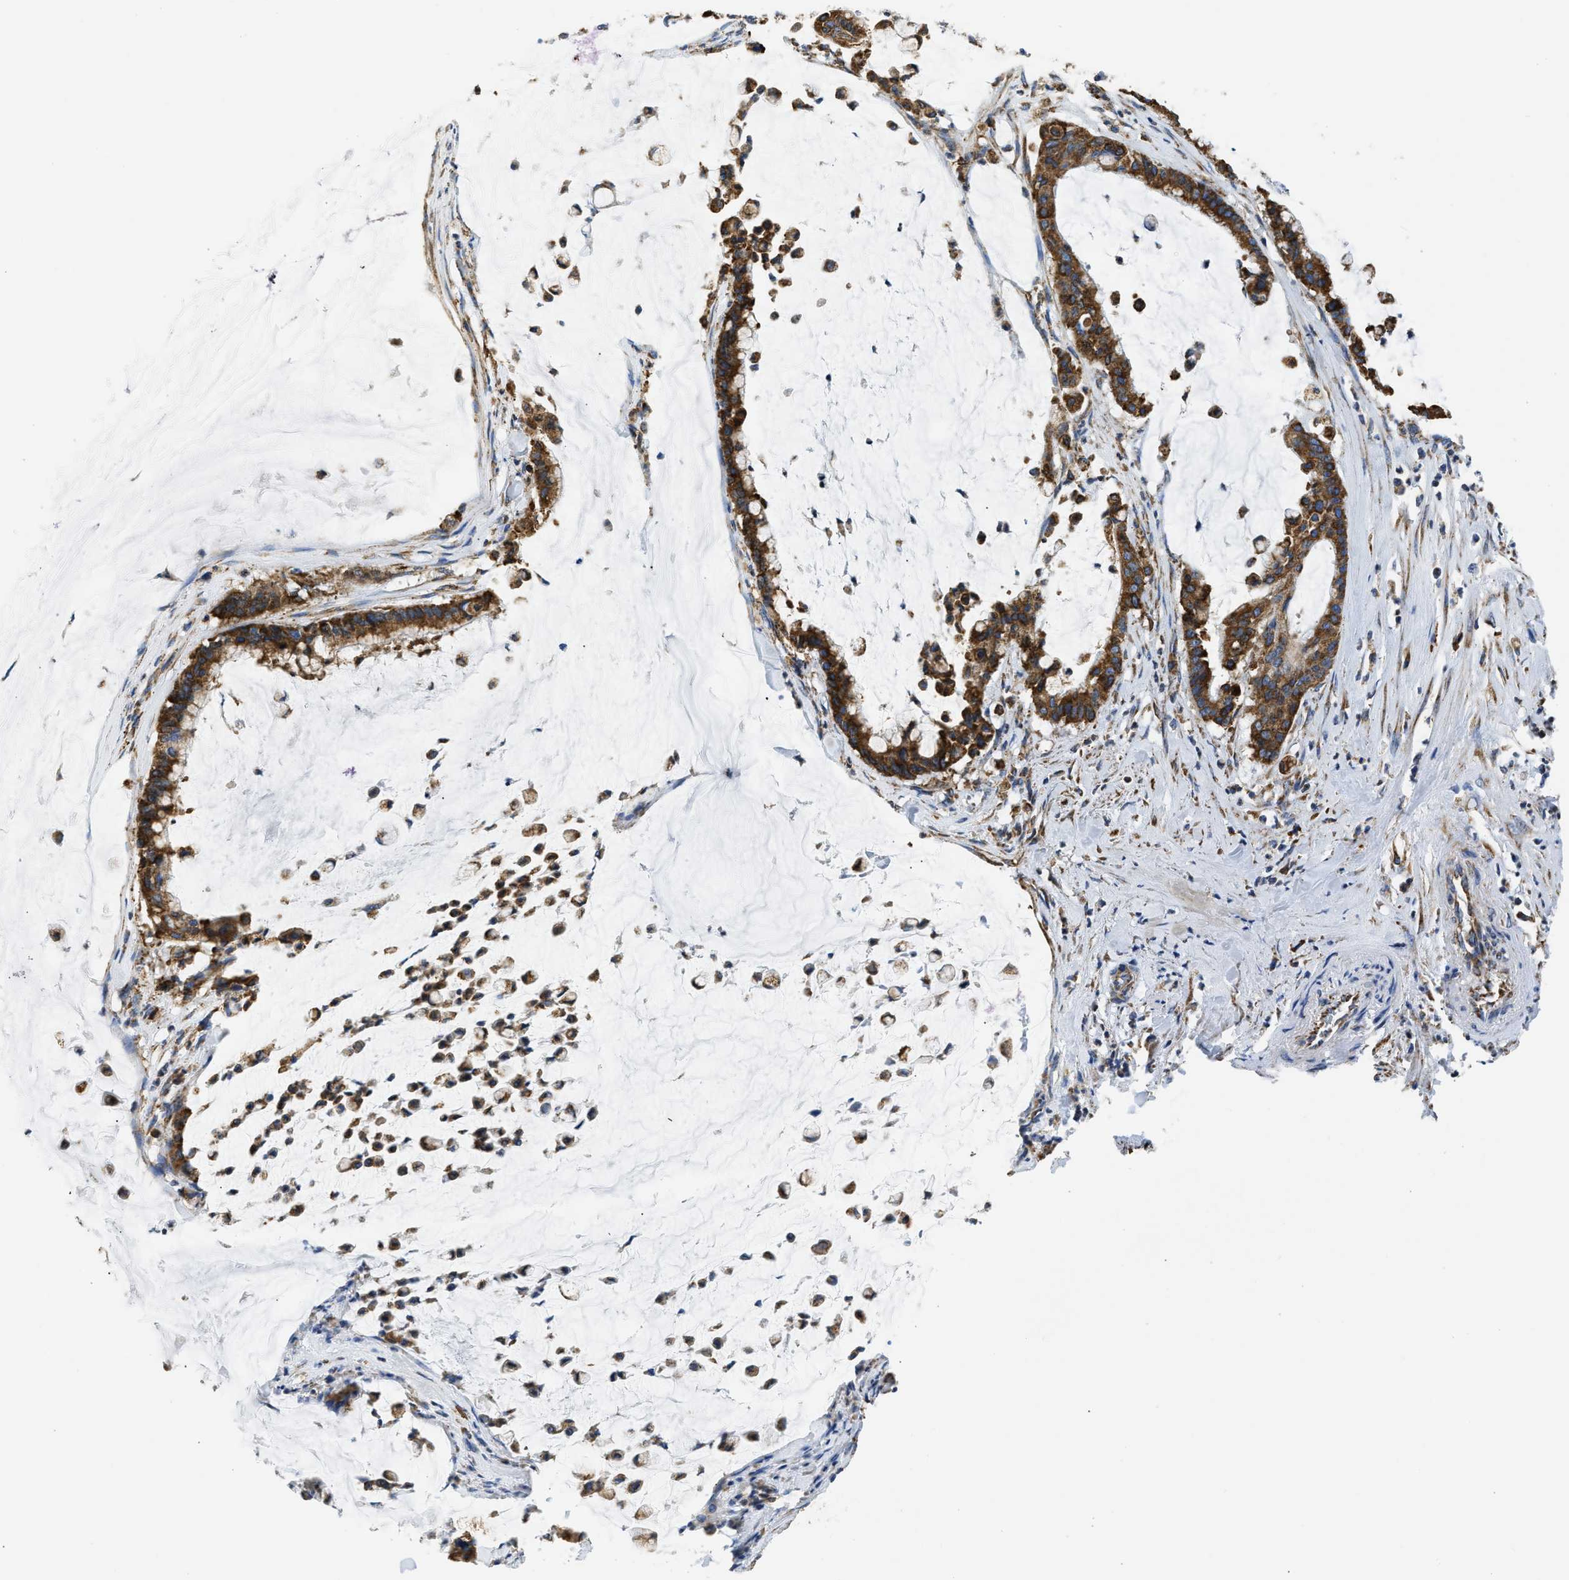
{"staining": {"intensity": "strong", "quantity": ">75%", "location": "cytoplasmic/membranous"}, "tissue": "pancreatic cancer", "cell_type": "Tumor cells", "image_type": "cancer", "snomed": [{"axis": "morphology", "description": "Adenocarcinoma, NOS"}, {"axis": "topography", "description": "Pancreas"}], "caption": "Human pancreatic cancer stained with a brown dye displays strong cytoplasmic/membranous positive positivity in about >75% of tumor cells.", "gene": "CYCS", "patient": {"sex": "male", "age": 41}}